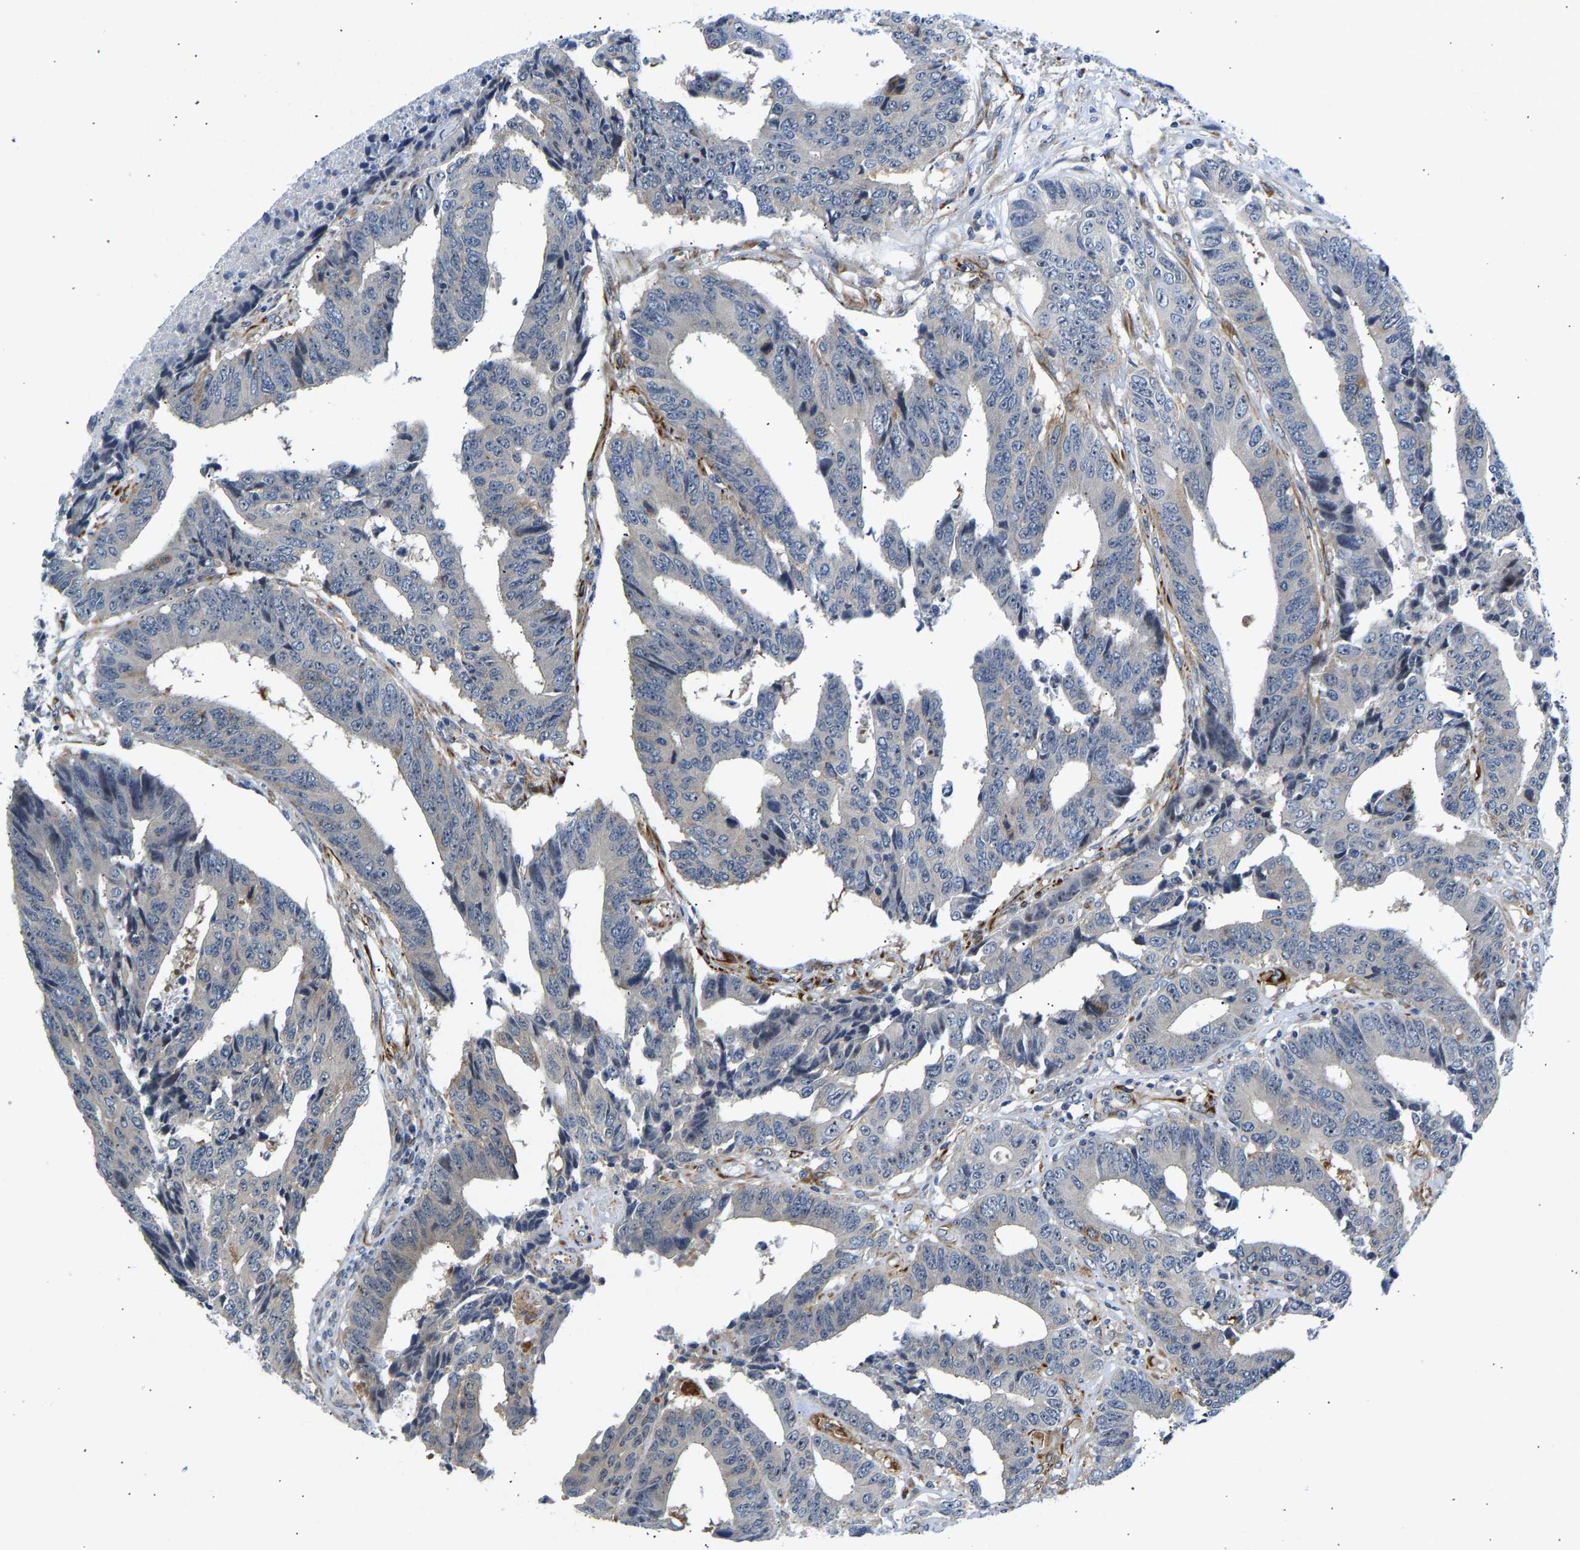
{"staining": {"intensity": "weak", "quantity": "<25%", "location": "nuclear"}, "tissue": "colorectal cancer", "cell_type": "Tumor cells", "image_type": "cancer", "snomed": [{"axis": "morphology", "description": "Adenocarcinoma, NOS"}, {"axis": "topography", "description": "Rectum"}], "caption": "This is an immunohistochemistry (IHC) image of colorectal cancer (adenocarcinoma). There is no expression in tumor cells.", "gene": "RESF1", "patient": {"sex": "male", "age": 84}}